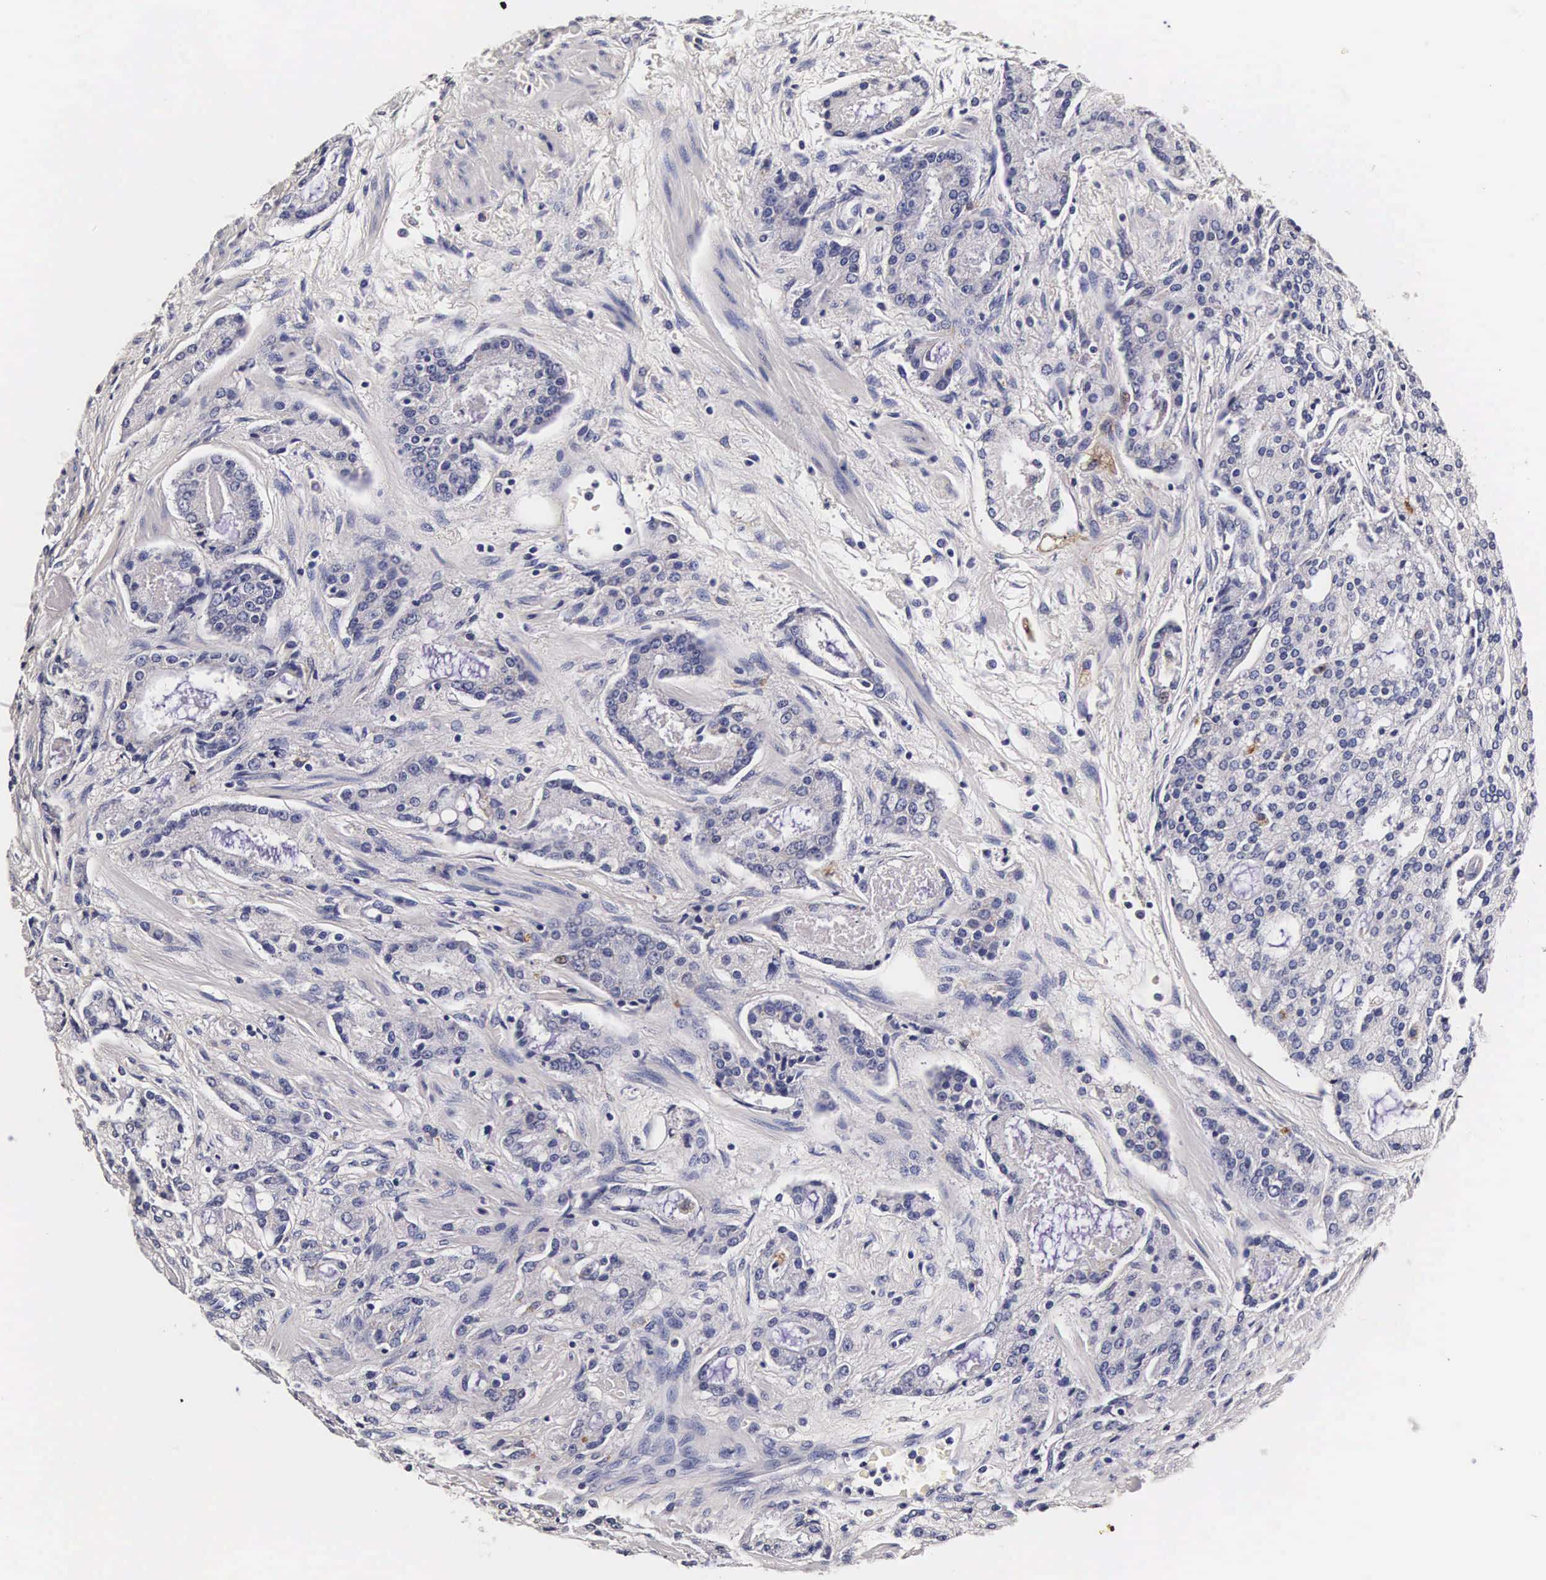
{"staining": {"intensity": "negative", "quantity": "none", "location": "none"}, "tissue": "prostate cancer", "cell_type": "Tumor cells", "image_type": "cancer", "snomed": [{"axis": "morphology", "description": "Adenocarcinoma, Medium grade"}, {"axis": "topography", "description": "Prostate"}], "caption": "The histopathology image reveals no staining of tumor cells in prostate cancer.", "gene": "CTSB", "patient": {"sex": "male", "age": 72}}